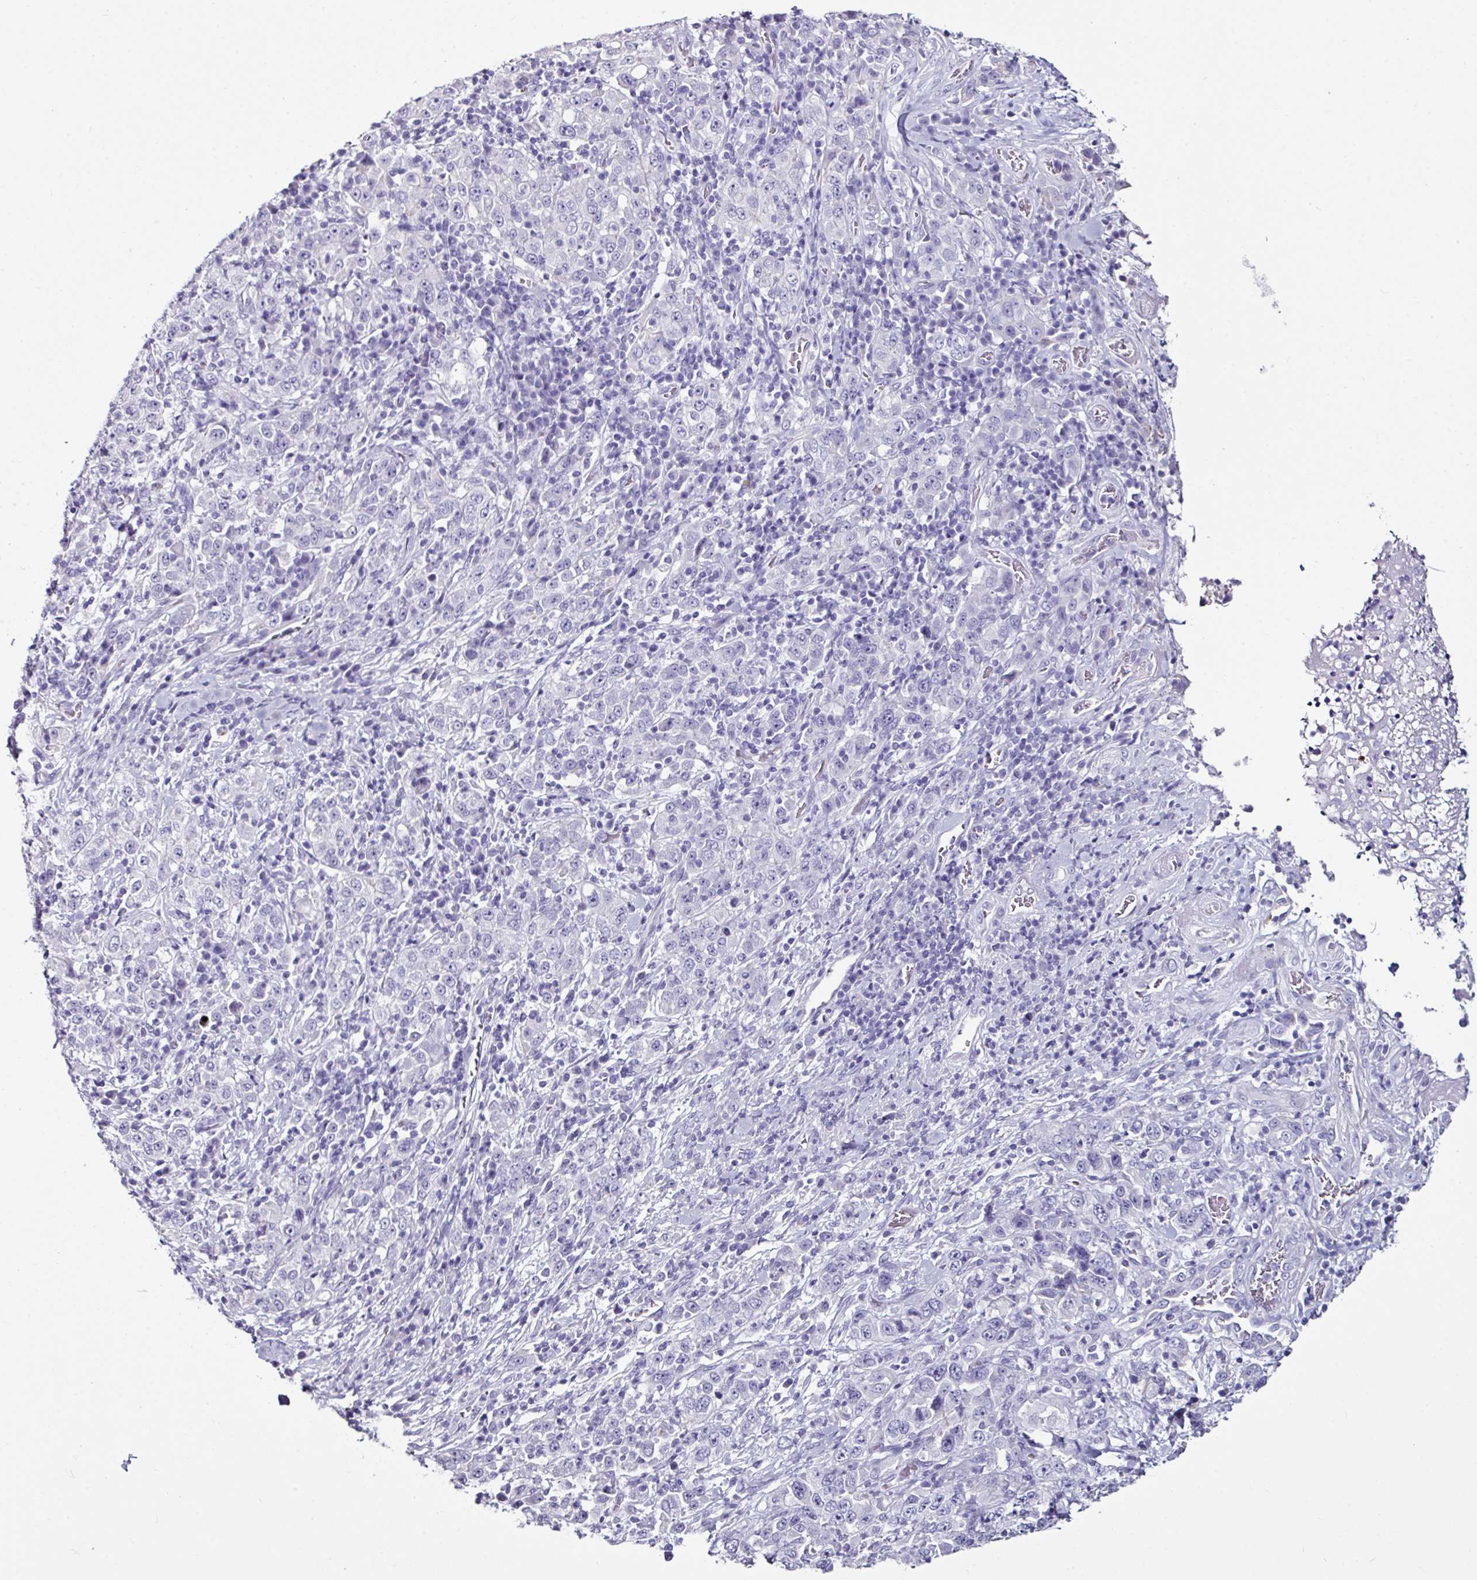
{"staining": {"intensity": "negative", "quantity": "none", "location": "none"}, "tissue": "stomach cancer", "cell_type": "Tumor cells", "image_type": "cancer", "snomed": [{"axis": "morphology", "description": "Normal tissue, NOS"}, {"axis": "morphology", "description": "Adenocarcinoma, NOS"}, {"axis": "topography", "description": "Stomach, upper"}, {"axis": "topography", "description": "Stomach"}], "caption": "Immunohistochemical staining of stomach cancer displays no significant positivity in tumor cells.", "gene": "GLP2R", "patient": {"sex": "male", "age": 59}}